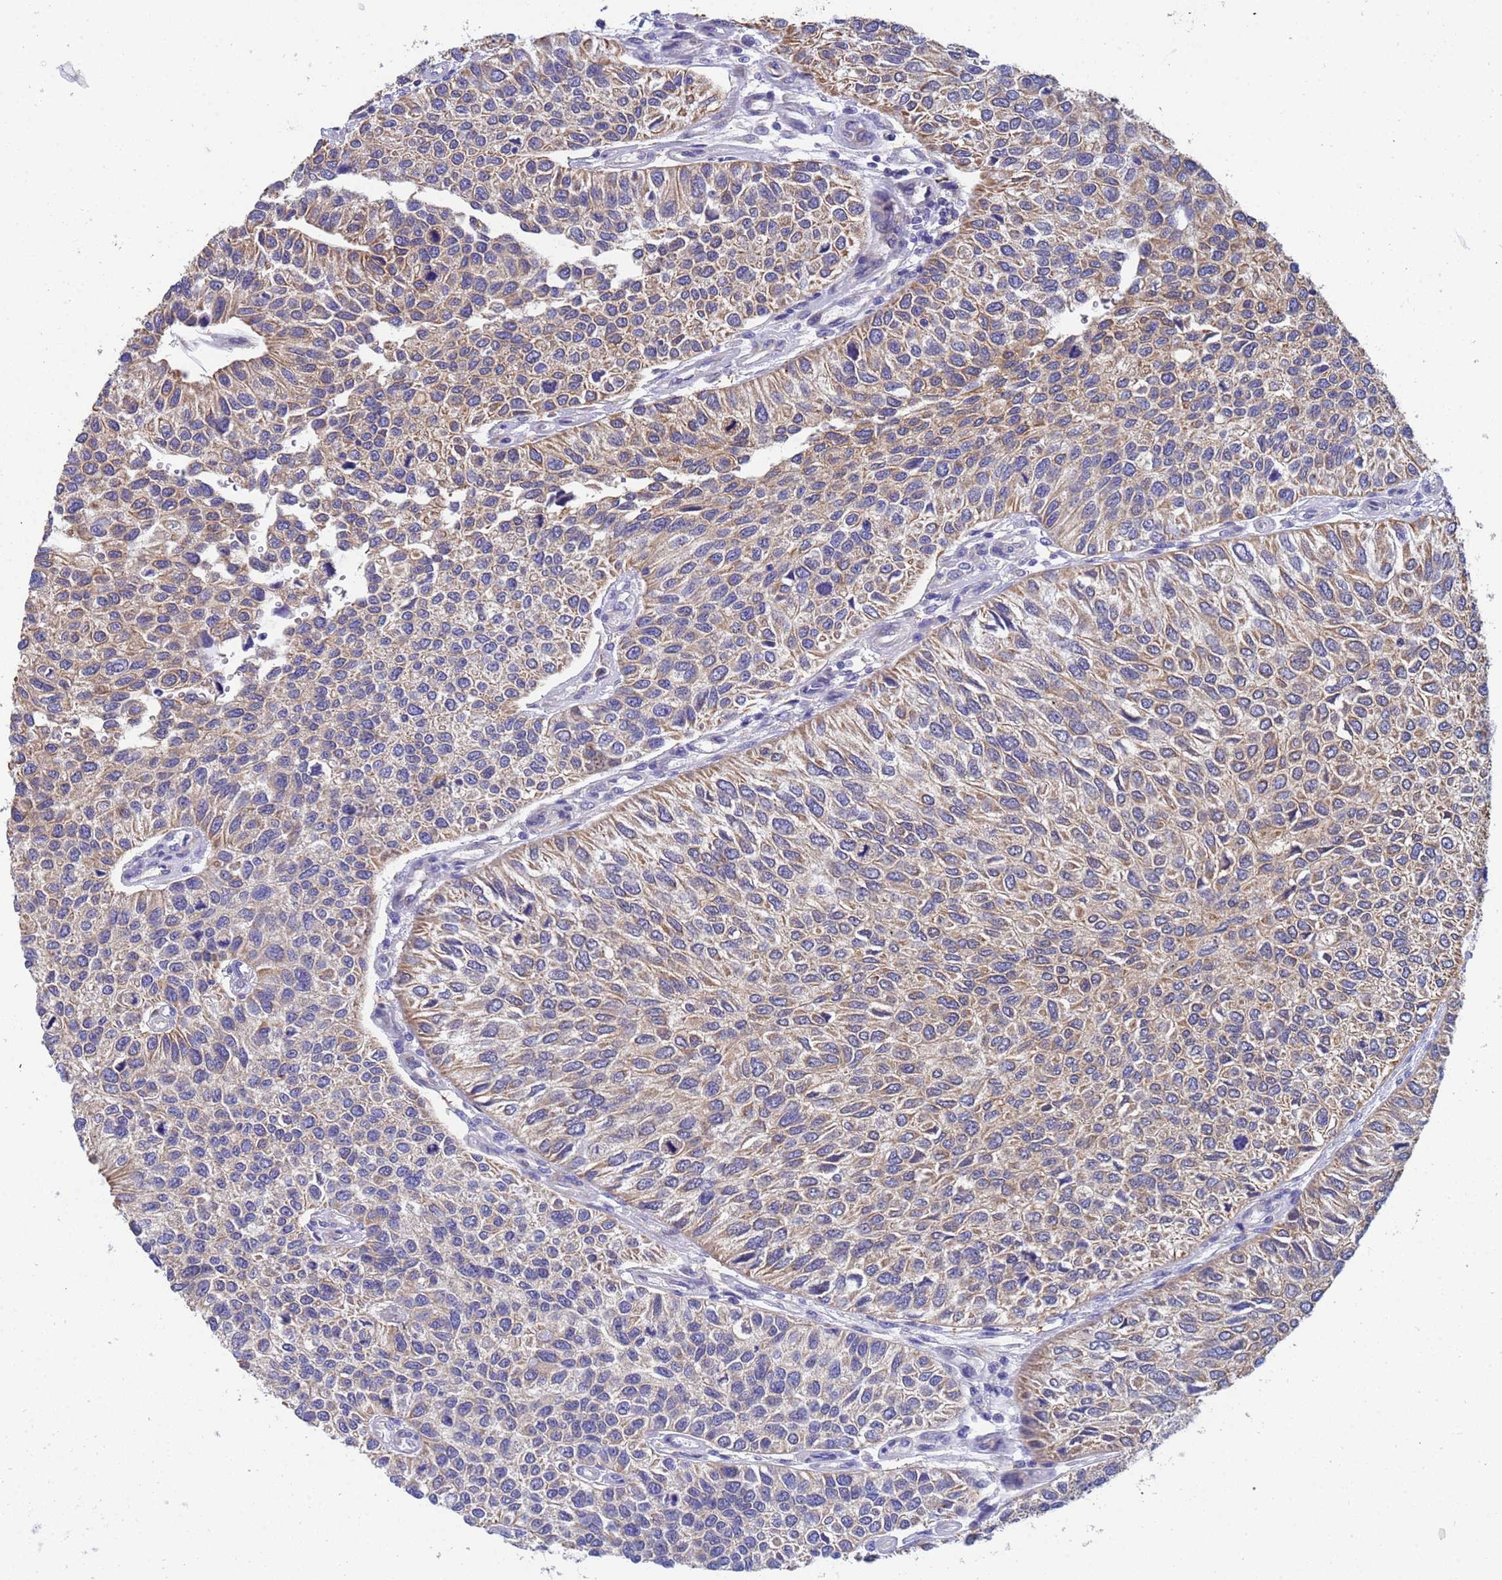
{"staining": {"intensity": "weak", "quantity": "25%-75%", "location": "cytoplasmic/membranous"}, "tissue": "urothelial cancer", "cell_type": "Tumor cells", "image_type": "cancer", "snomed": [{"axis": "morphology", "description": "Urothelial carcinoma, NOS"}, {"axis": "topography", "description": "Urinary bladder"}], "caption": "Tumor cells display weak cytoplasmic/membranous staining in about 25%-75% of cells in transitional cell carcinoma. The protein is shown in brown color, while the nuclei are stained blue.", "gene": "TTLL11", "patient": {"sex": "male", "age": 55}}